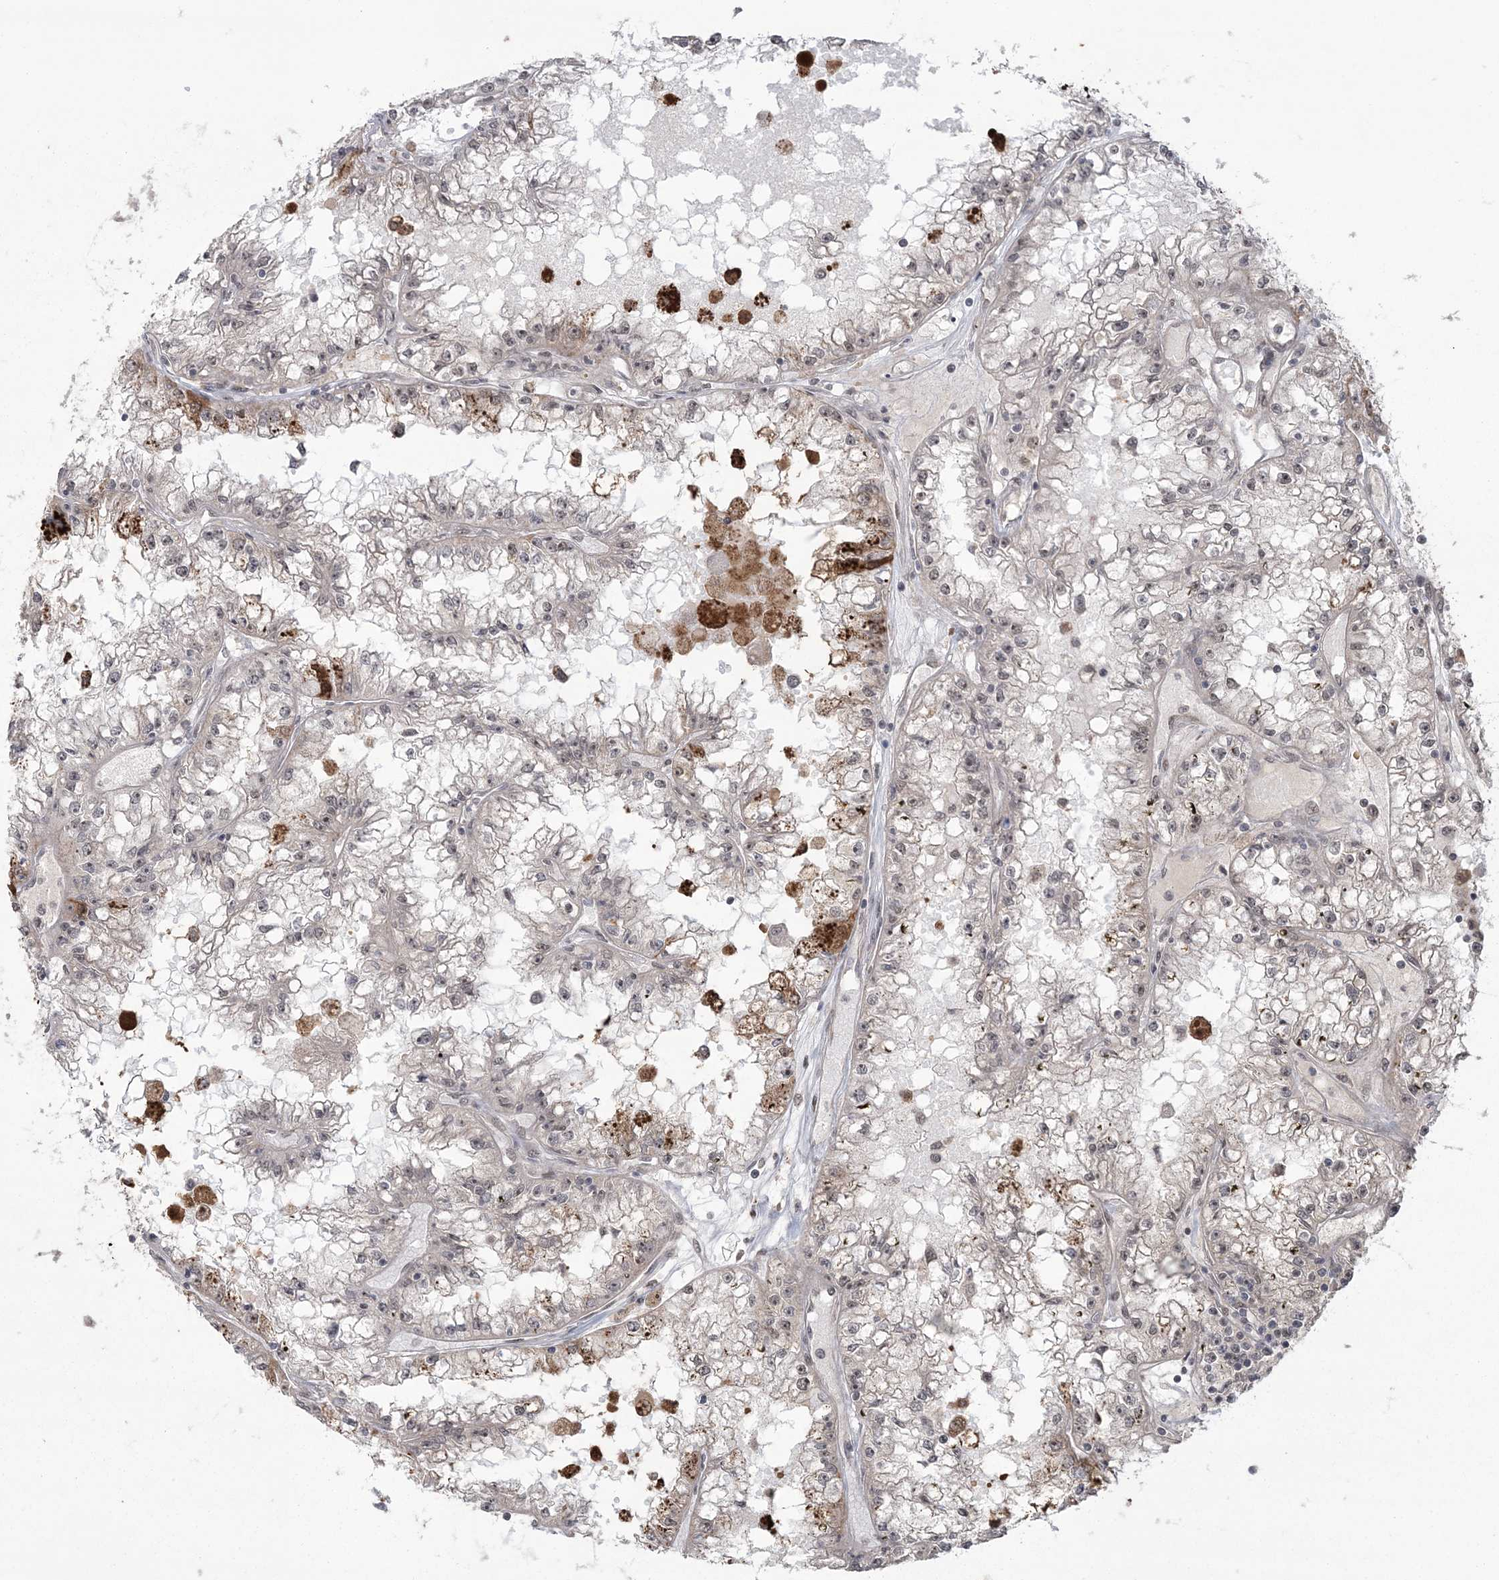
{"staining": {"intensity": "weak", "quantity": "<25%", "location": "cytoplasmic/membranous,nuclear"}, "tissue": "renal cancer", "cell_type": "Tumor cells", "image_type": "cancer", "snomed": [{"axis": "morphology", "description": "Adenocarcinoma, NOS"}, {"axis": "topography", "description": "Kidney"}], "caption": "DAB (3,3'-diaminobenzidine) immunohistochemical staining of renal cancer exhibits no significant positivity in tumor cells.", "gene": "EPB41L4A", "patient": {"sex": "male", "age": 56}}